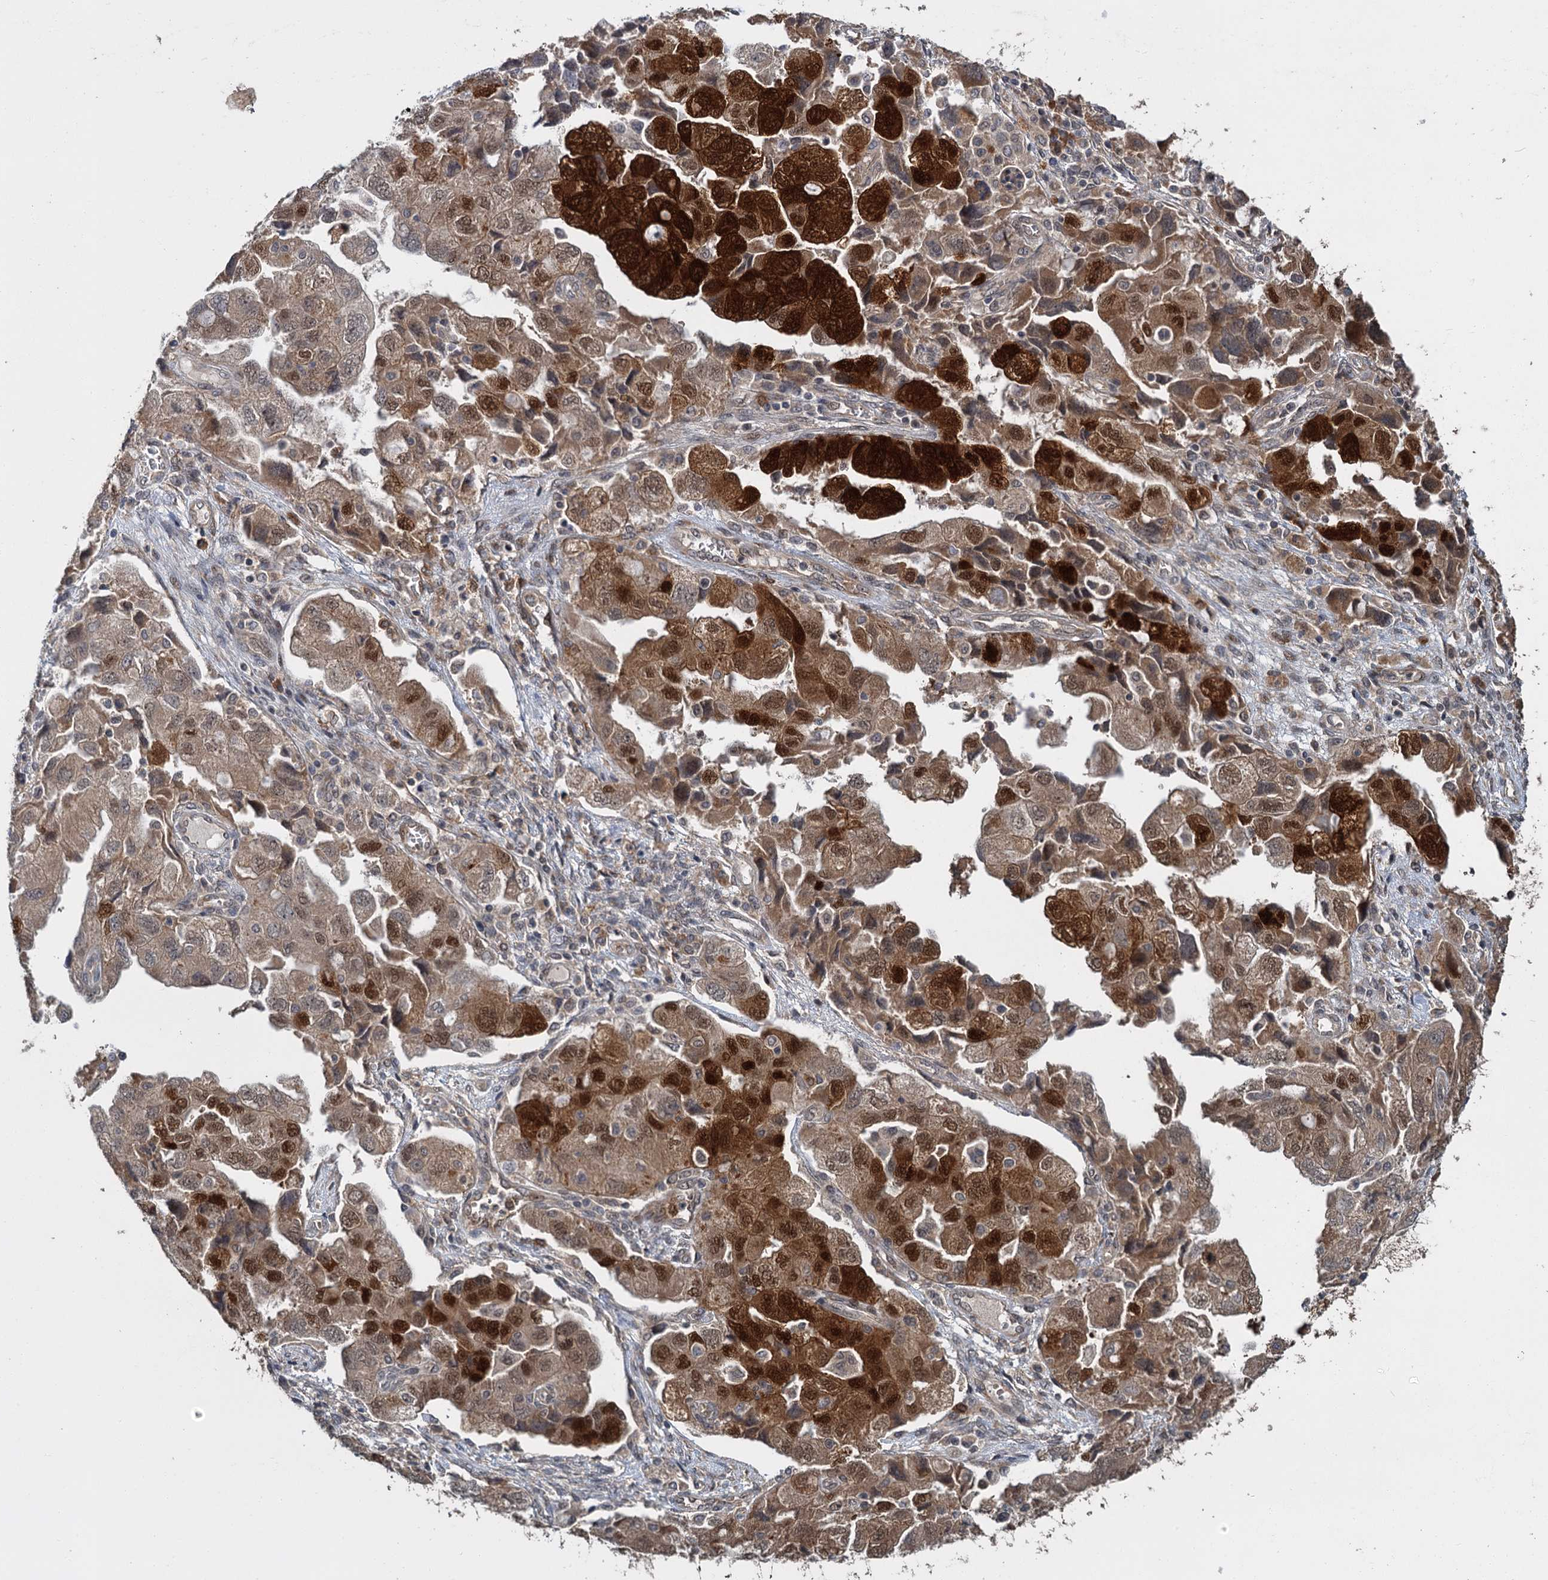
{"staining": {"intensity": "strong", "quantity": "25%-75%", "location": "cytoplasmic/membranous,nuclear"}, "tissue": "ovarian cancer", "cell_type": "Tumor cells", "image_type": "cancer", "snomed": [{"axis": "morphology", "description": "Carcinoma, NOS"}, {"axis": "morphology", "description": "Cystadenocarcinoma, serous, NOS"}, {"axis": "topography", "description": "Ovary"}], "caption": "Ovarian cancer (carcinoma) stained with IHC reveals strong cytoplasmic/membranous and nuclear positivity in approximately 25%-75% of tumor cells.", "gene": "KANSL2", "patient": {"sex": "female", "age": 69}}